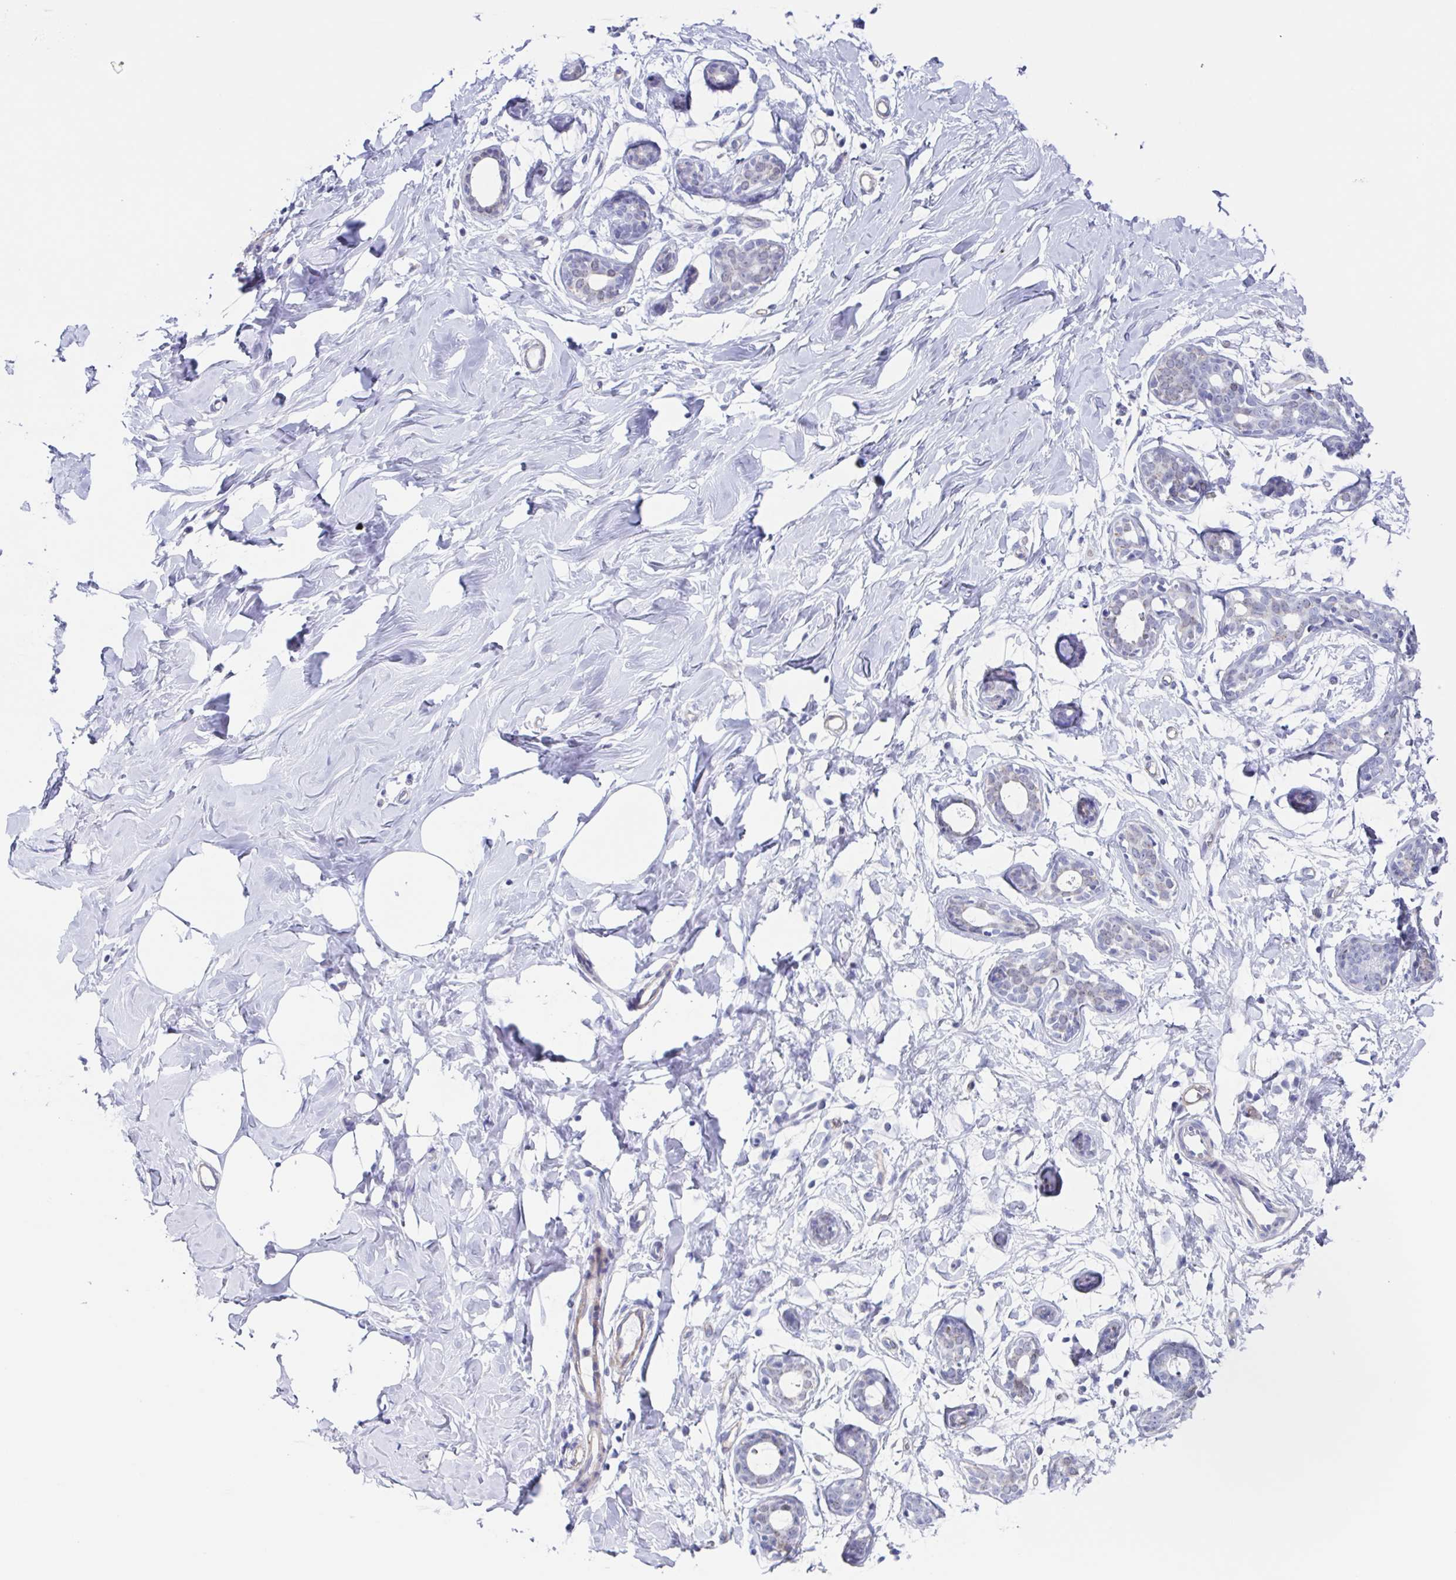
{"staining": {"intensity": "negative", "quantity": "none", "location": "none"}, "tissue": "breast", "cell_type": "Adipocytes", "image_type": "normal", "snomed": [{"axis": "morphology", "description": "Normal tissue, NOS"}, {"axis": "topography", "description": "Breast"}], "caption": "The IHC micrograph has no significant positivity in adipocytes of breast. (Stains: DAB IHC with hematoxylin counter stain, Microscopy: brightfield microscopy at high magnification).", "gene": "PBOV1", "patient": {"sex": "female", "age": 27}}